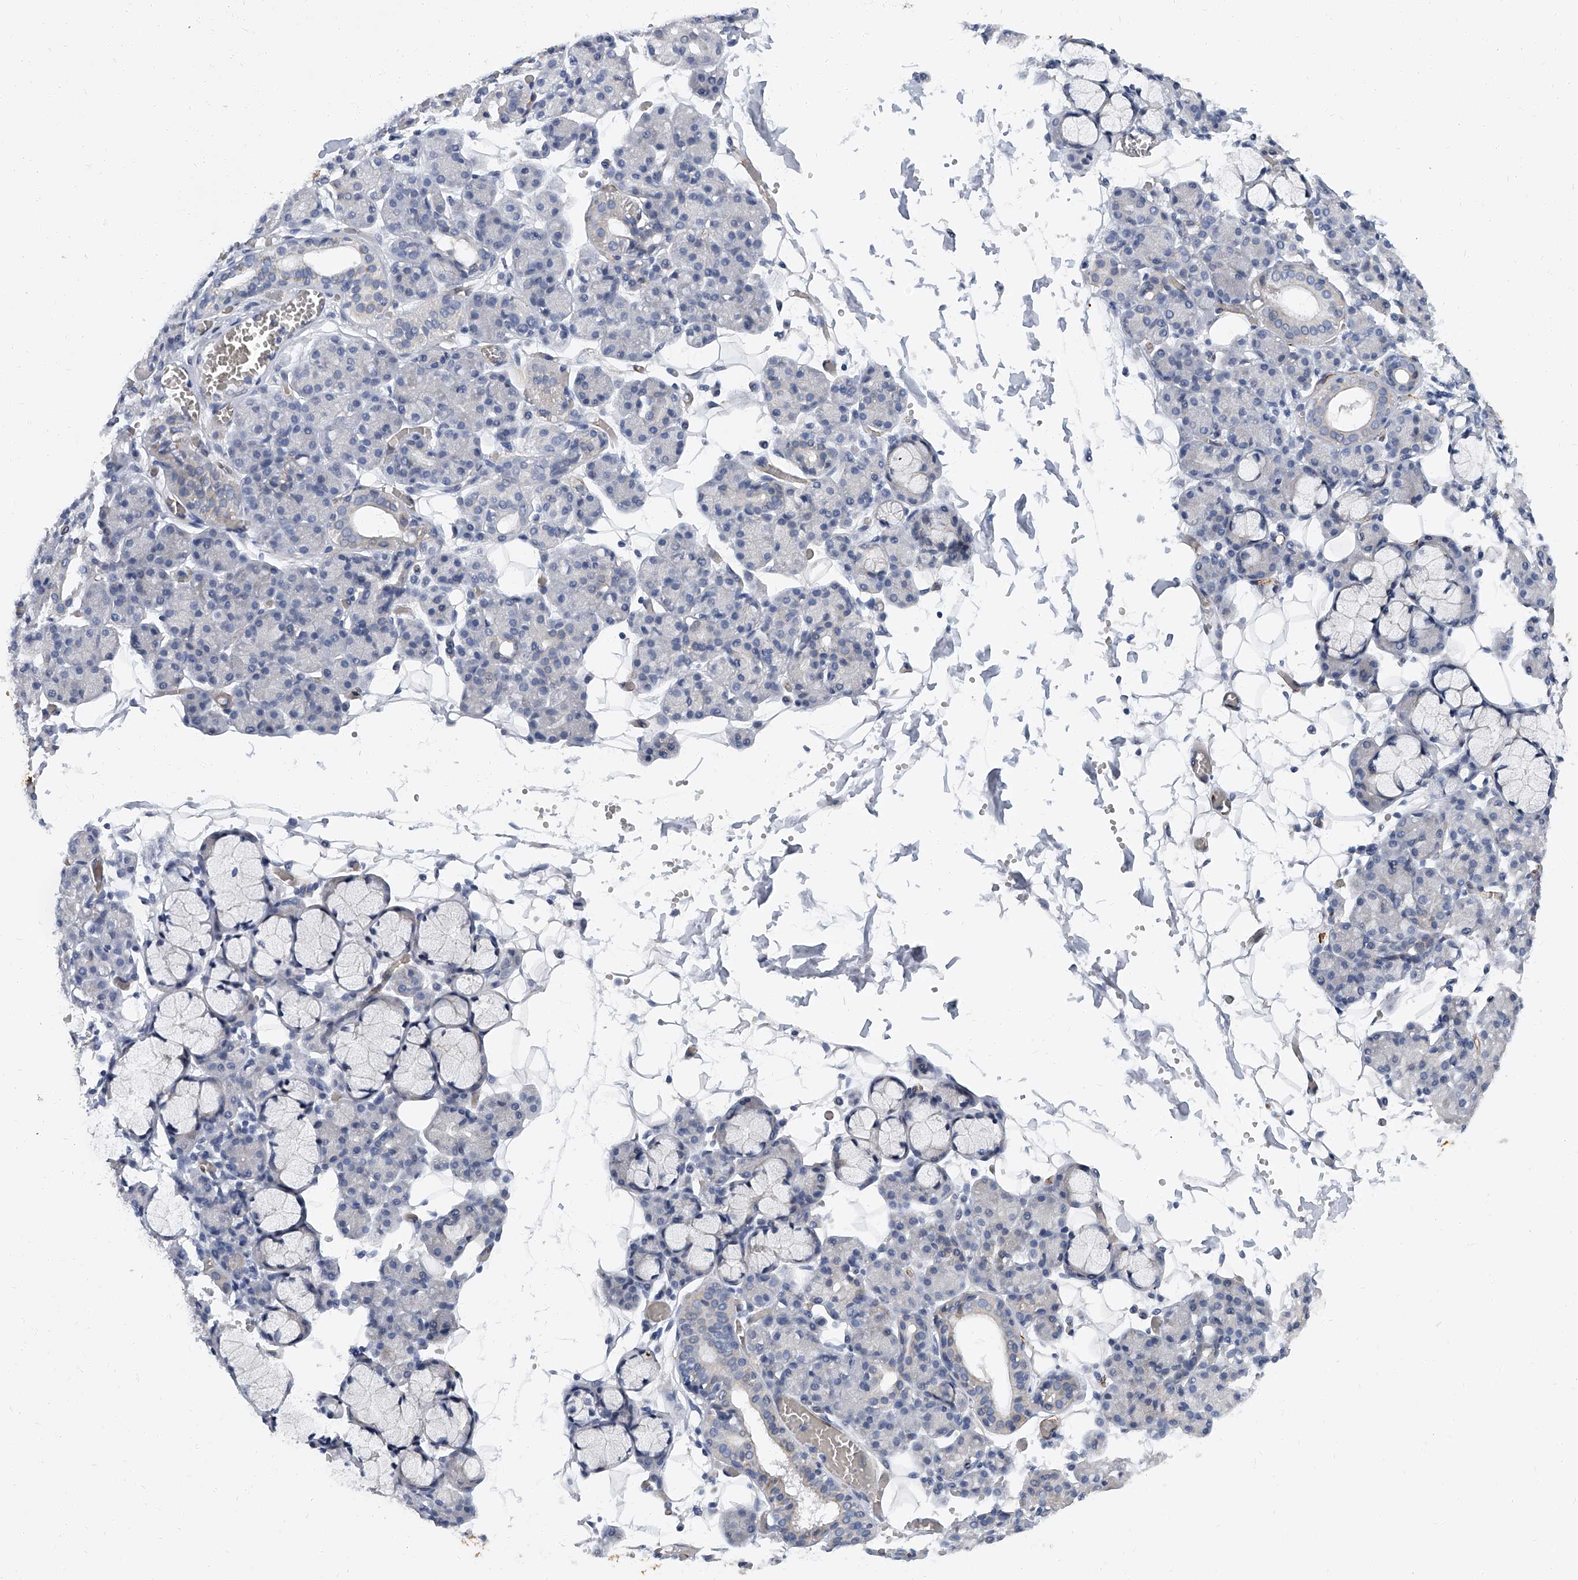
{"staining": {"intensity": "negative", "quantity": "none", "location": "none"}, "tissue": "salivary gland", "cell_type": "Glandular cells", "image_type": "normal", "snomed": [{"axis": "morphology", "description": "Normal tissue, NOS"}, {"axis": "topography", "description": "Salivary gland"}], "caption": "Histopathology image shows no significant protein expression in glandular cells of unremarkable salivary gland.", "gene": "KIRREL1", "patient": {"sex": "male", "age": 63}}